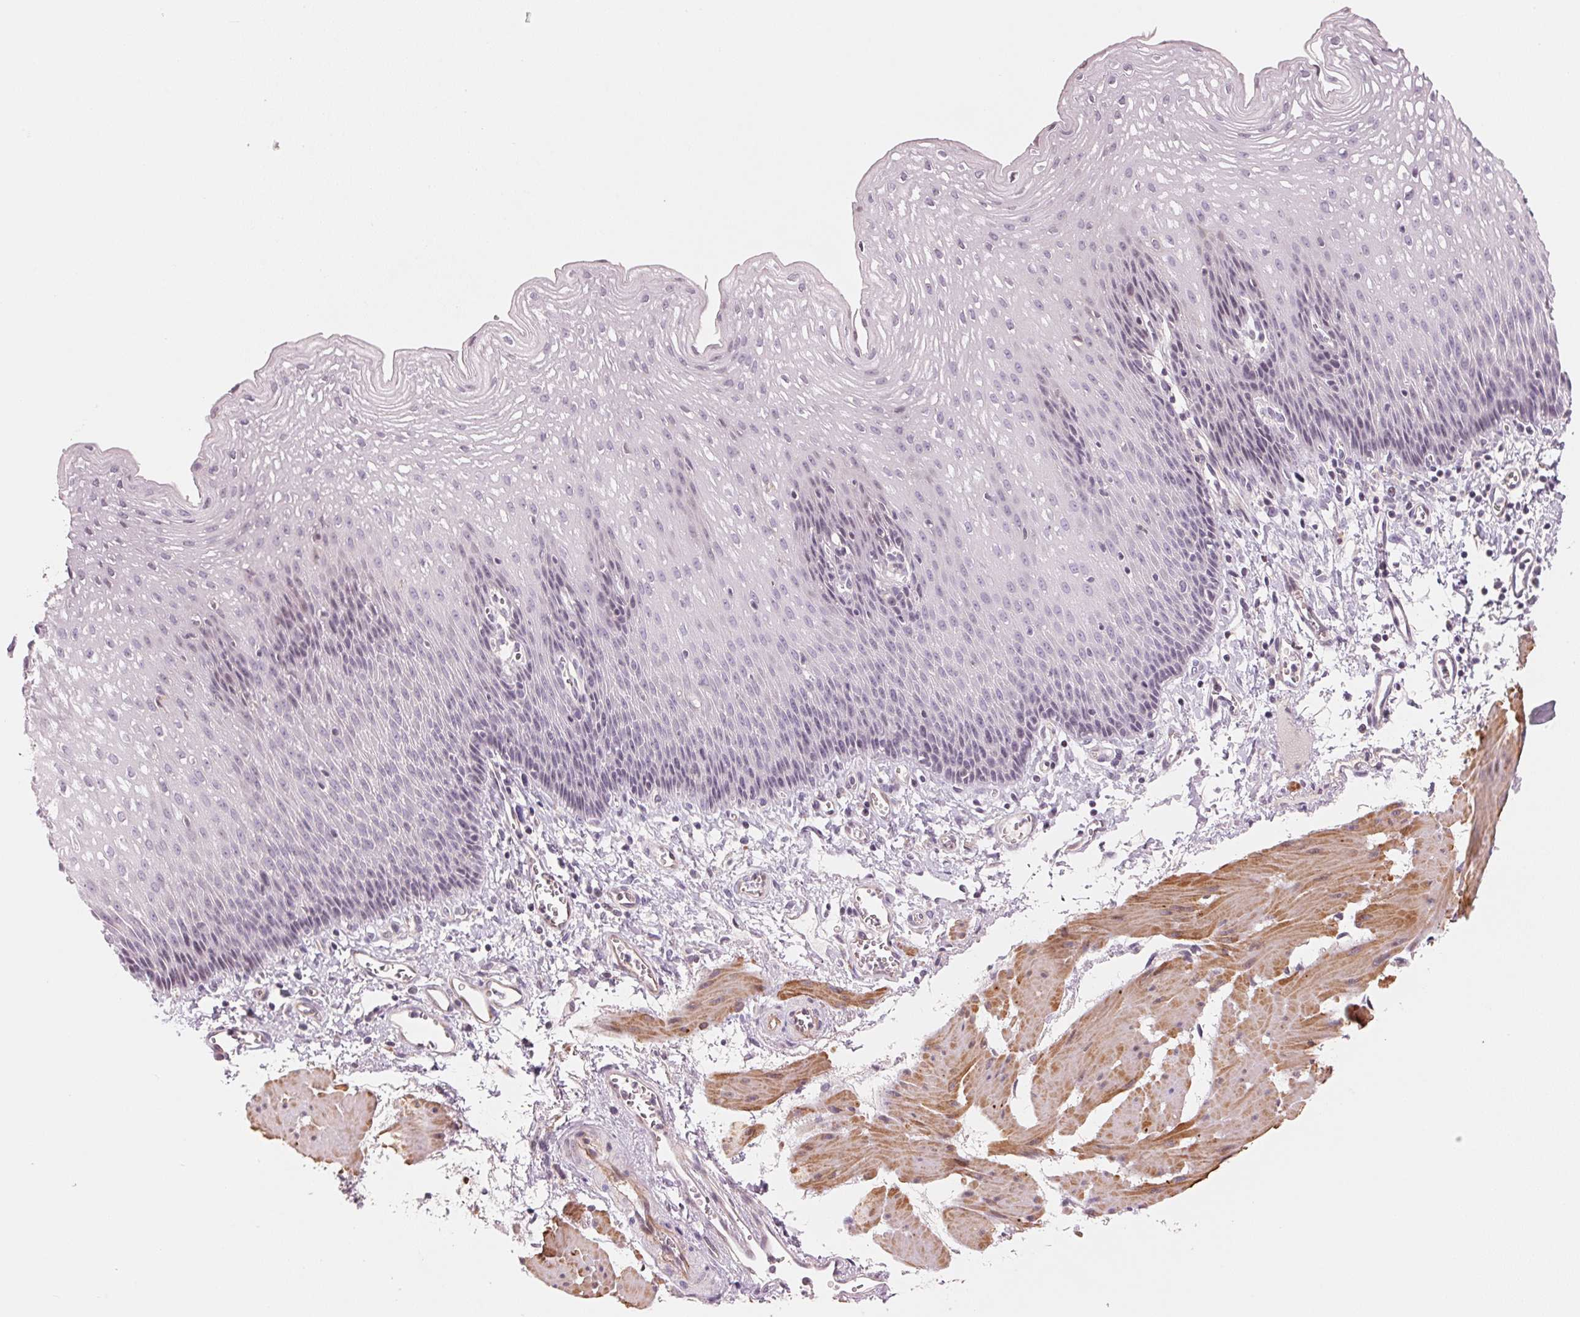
{"staining": {"intensity": "weak", "quantity": "<25%", "location": "nuclear"}, "tissue": "esophagus", "cell_type": "Squamous epithelial cells", "image_type": "normal", "snomed": [{"axis": "morphology", "description": "Normal tissue, NOS"}, {"axis": "topography", "description": "Esophagus"}], "caption": "Squamous epithelial cells show no significant protein positivity in unremarkable esophagus. (IHC, brightfield microscopy, high magnification).", "gene": "SLC17A4", "patient": {"sex": "female", "age": 64}}